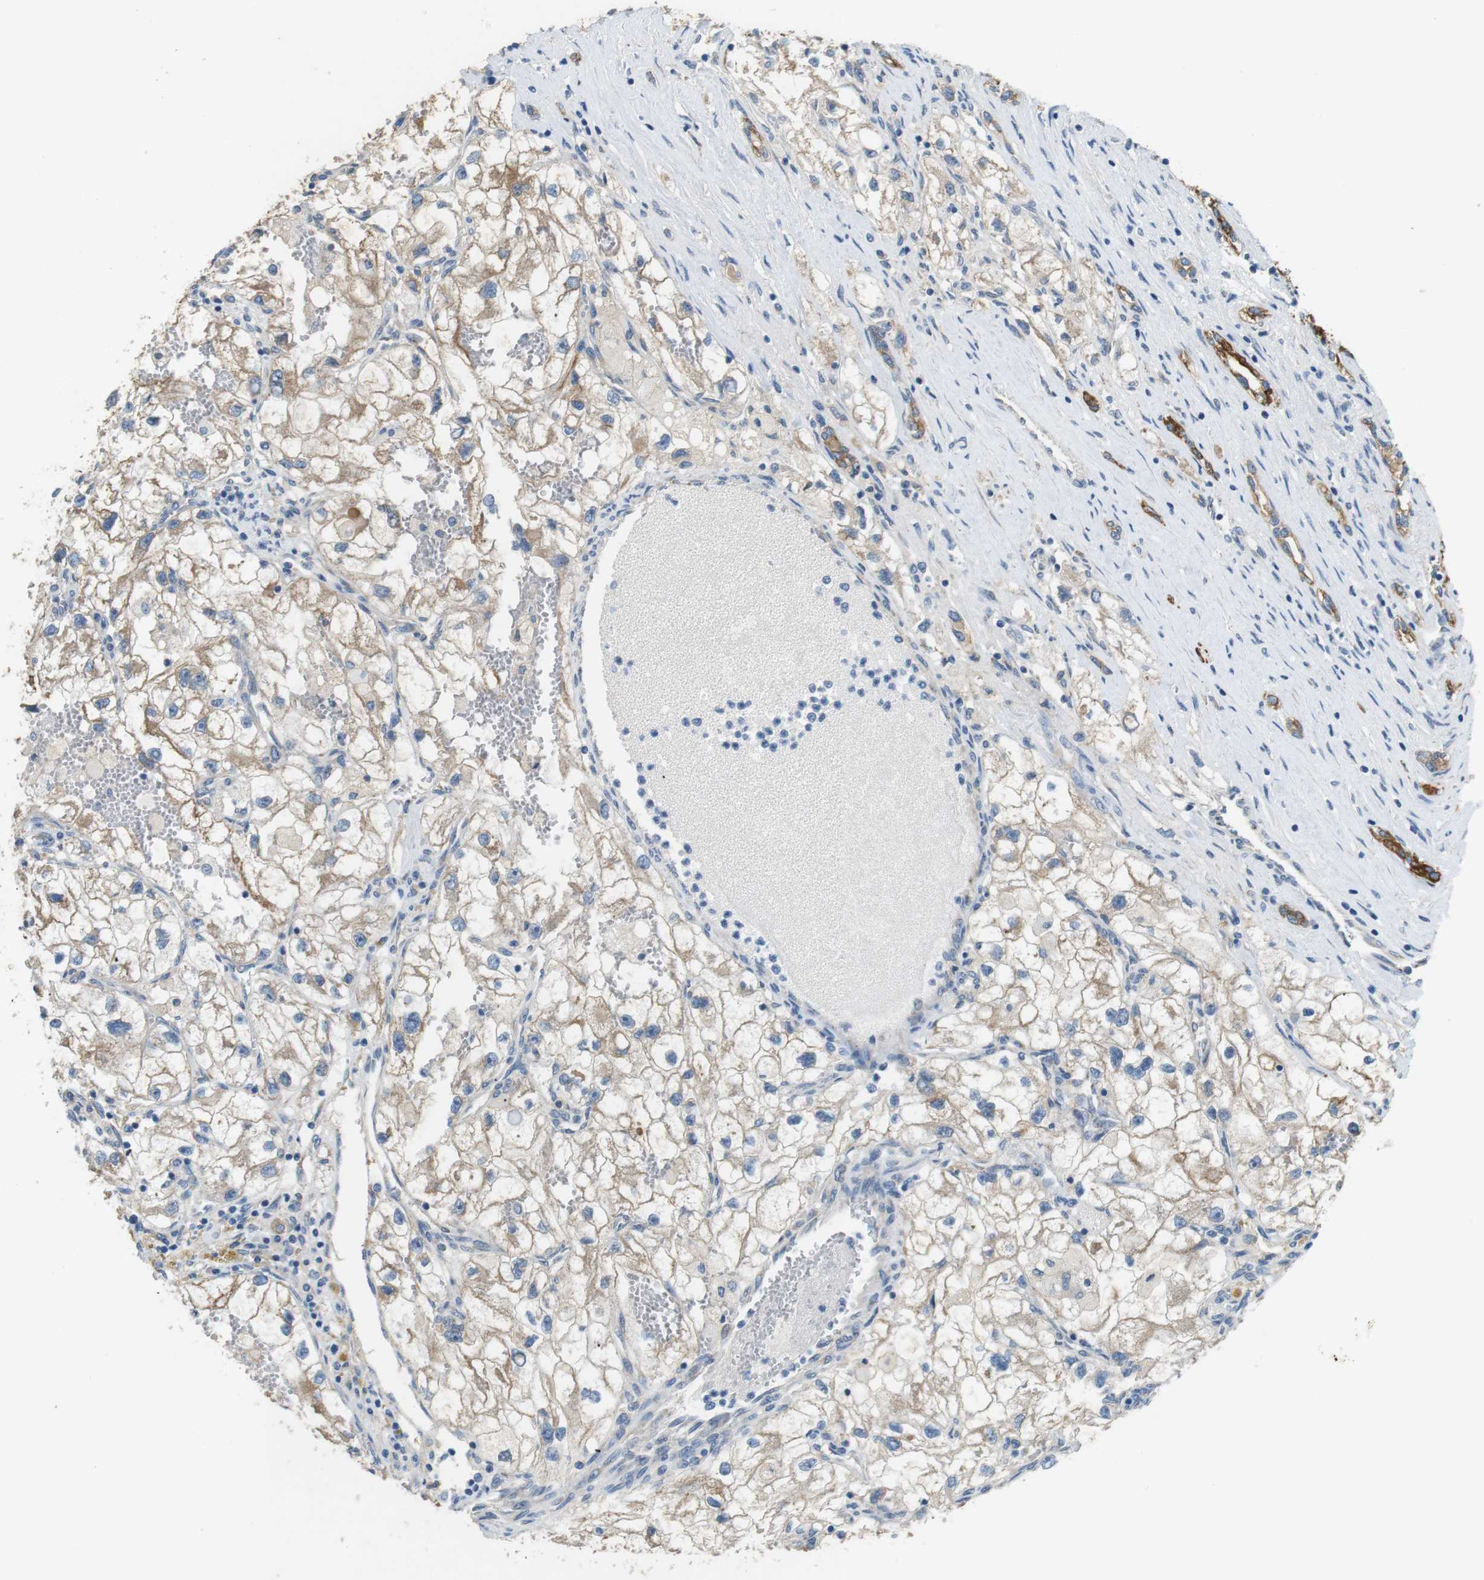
{"staining": {"intensity": "moderate", "quantity": ">75%", "location": "cytoplasmic/membranous"}, "tissue": "renal cancer", "cell_type": "Tumor cells", "image_type": "cancer", "snomed": [{"axis": "morphology", "description": "Adenocarcinoma, NOS"}, {"axis": "topography", "description": "Kidney"}], "caption": "Renal adenocarcinoma stained with immunohistochemistry shows moderate cytoplasmic/membranous staining in about >75% of tumor cells. (IHC, brightfield microscopy, high magnification).", "gene": "UNC5CL", "patient": {"sex": "female", "age": 70}}